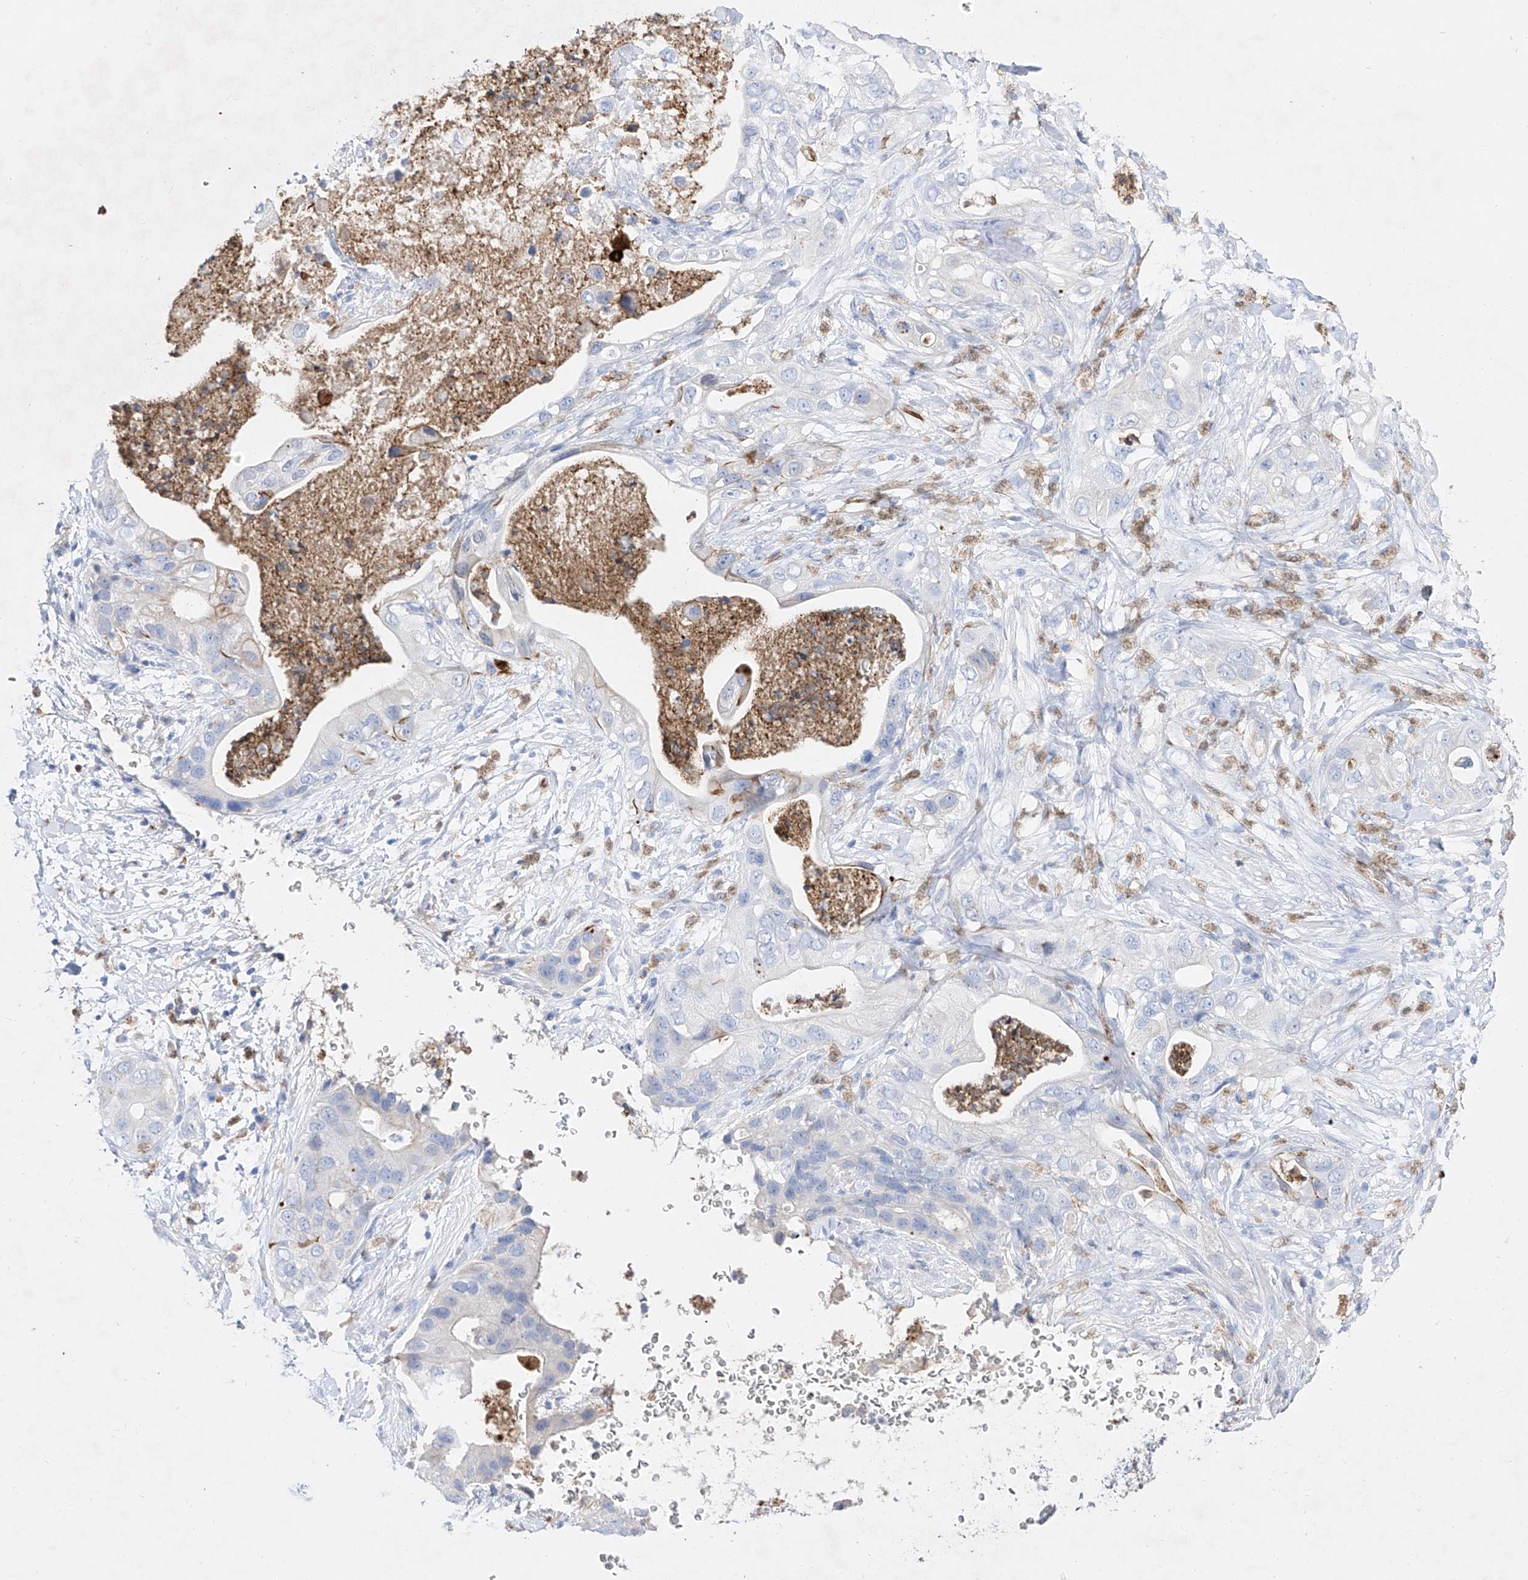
{"staining": {"intensity": "negative", "quantity": "none", "location": "none"}, "tissue": "pancreatic cancer", "cell_type": "Tumor cells", "image_type": "cancer", "snomed": [{"axis": "morphology", "description": "Adenocarcinoma, NOS"}, {"axis": "topography", "description": "Pancreas"}], "caption": "The micrograph demonstrates no significant staining in tumor cells of pancreatic cancer.", "gene": "TM7SF2", "patient": {"sex": "female", "age": 78}}